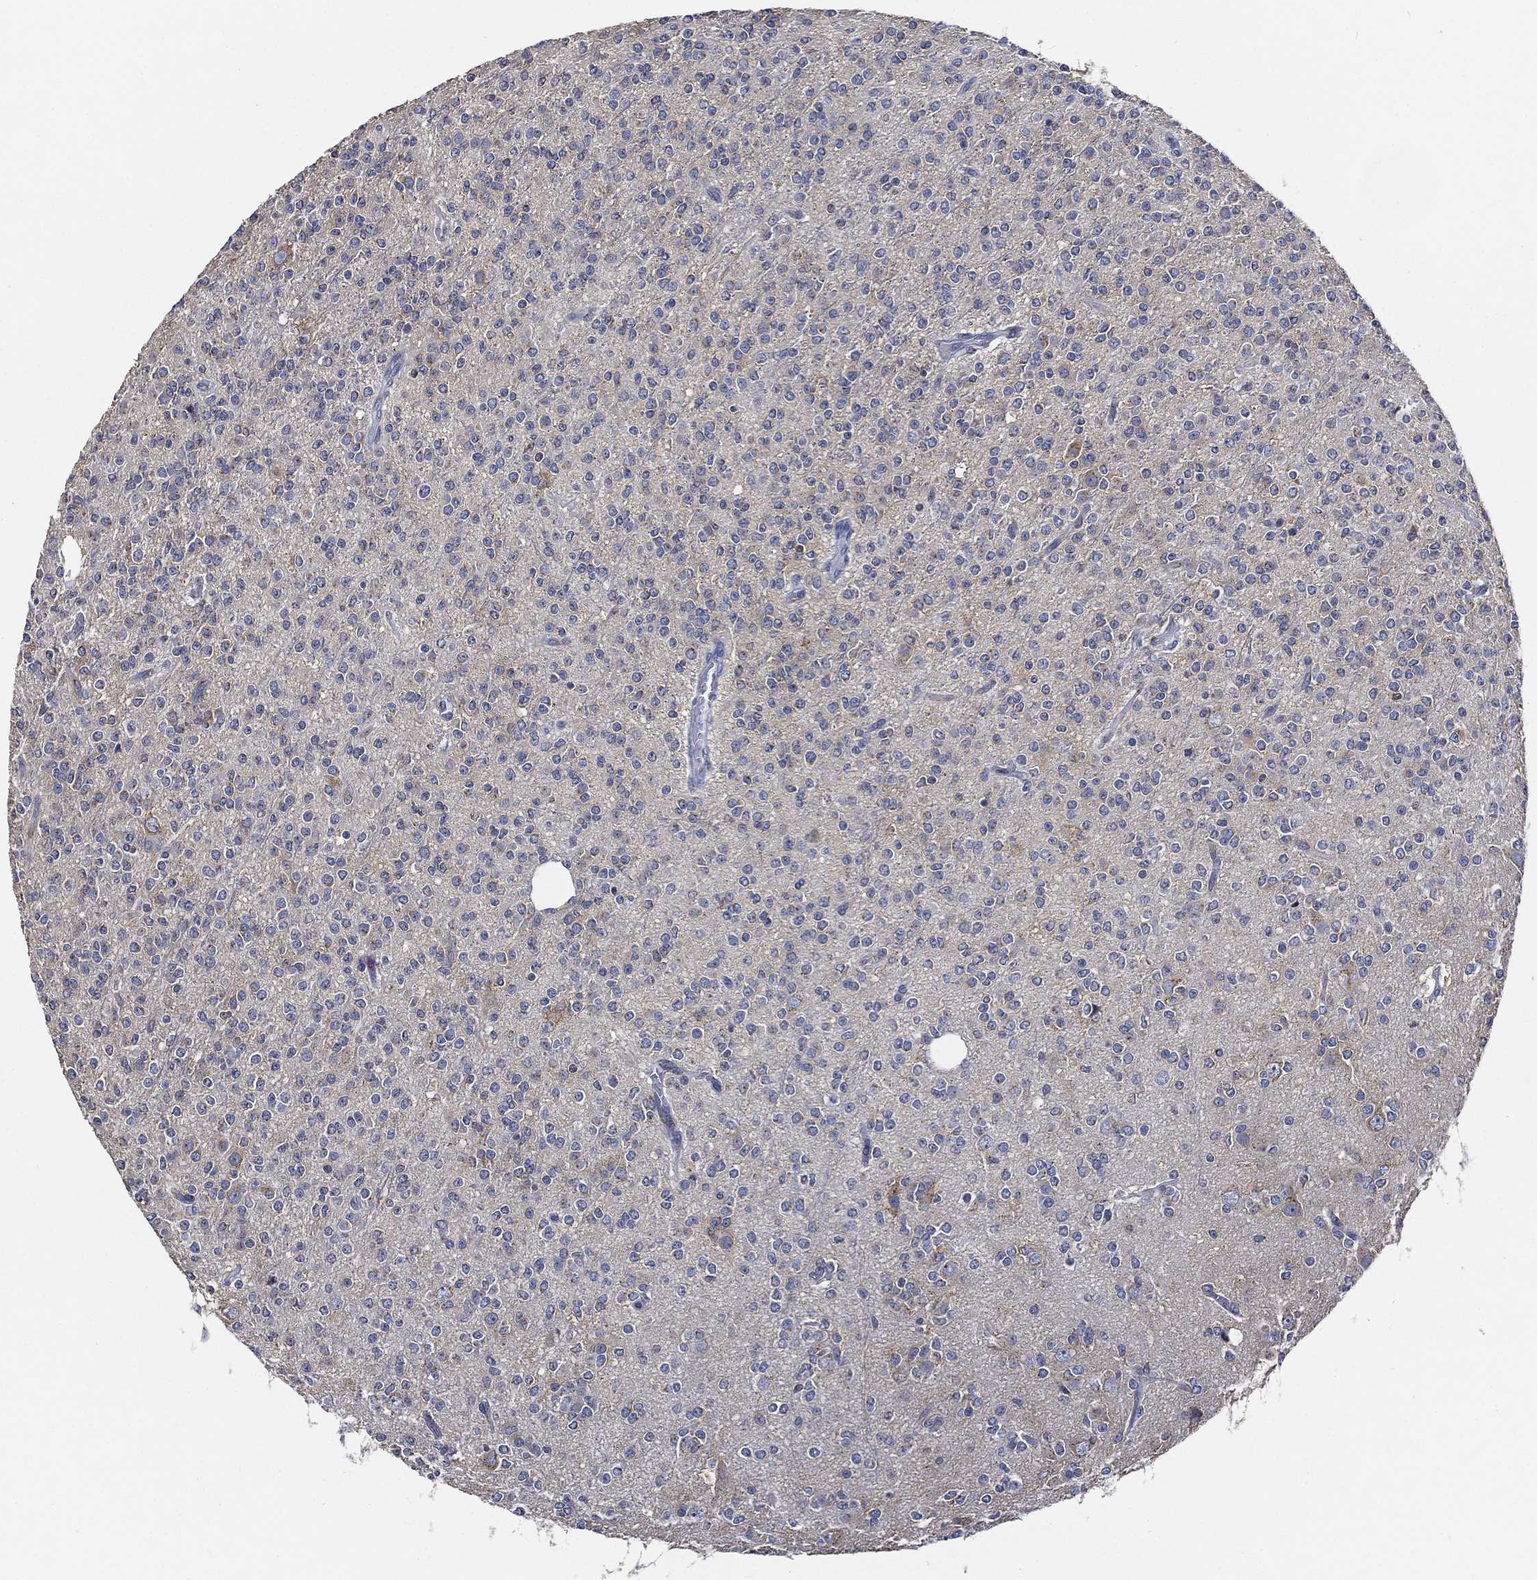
{"staining": {"intensity": "negative", "quantity": "none", "location": "none"}, "tissue": "glioma", "cell_type": "Tumor cells", "image_type": "cancer", "snomed": [{"axis": "morphology", "description": "Glioma, malignant, Low grade"}, {"axis": "topography", "description": "Brain"}], "caption": "There is no significant staining in tumor cells of malignant glioma (low-grade). (Immunohistochemistry, brightfield microscopy, high magnification).", "gene": "TICAM1", "patient": {"sex": "male", "age": 27}}